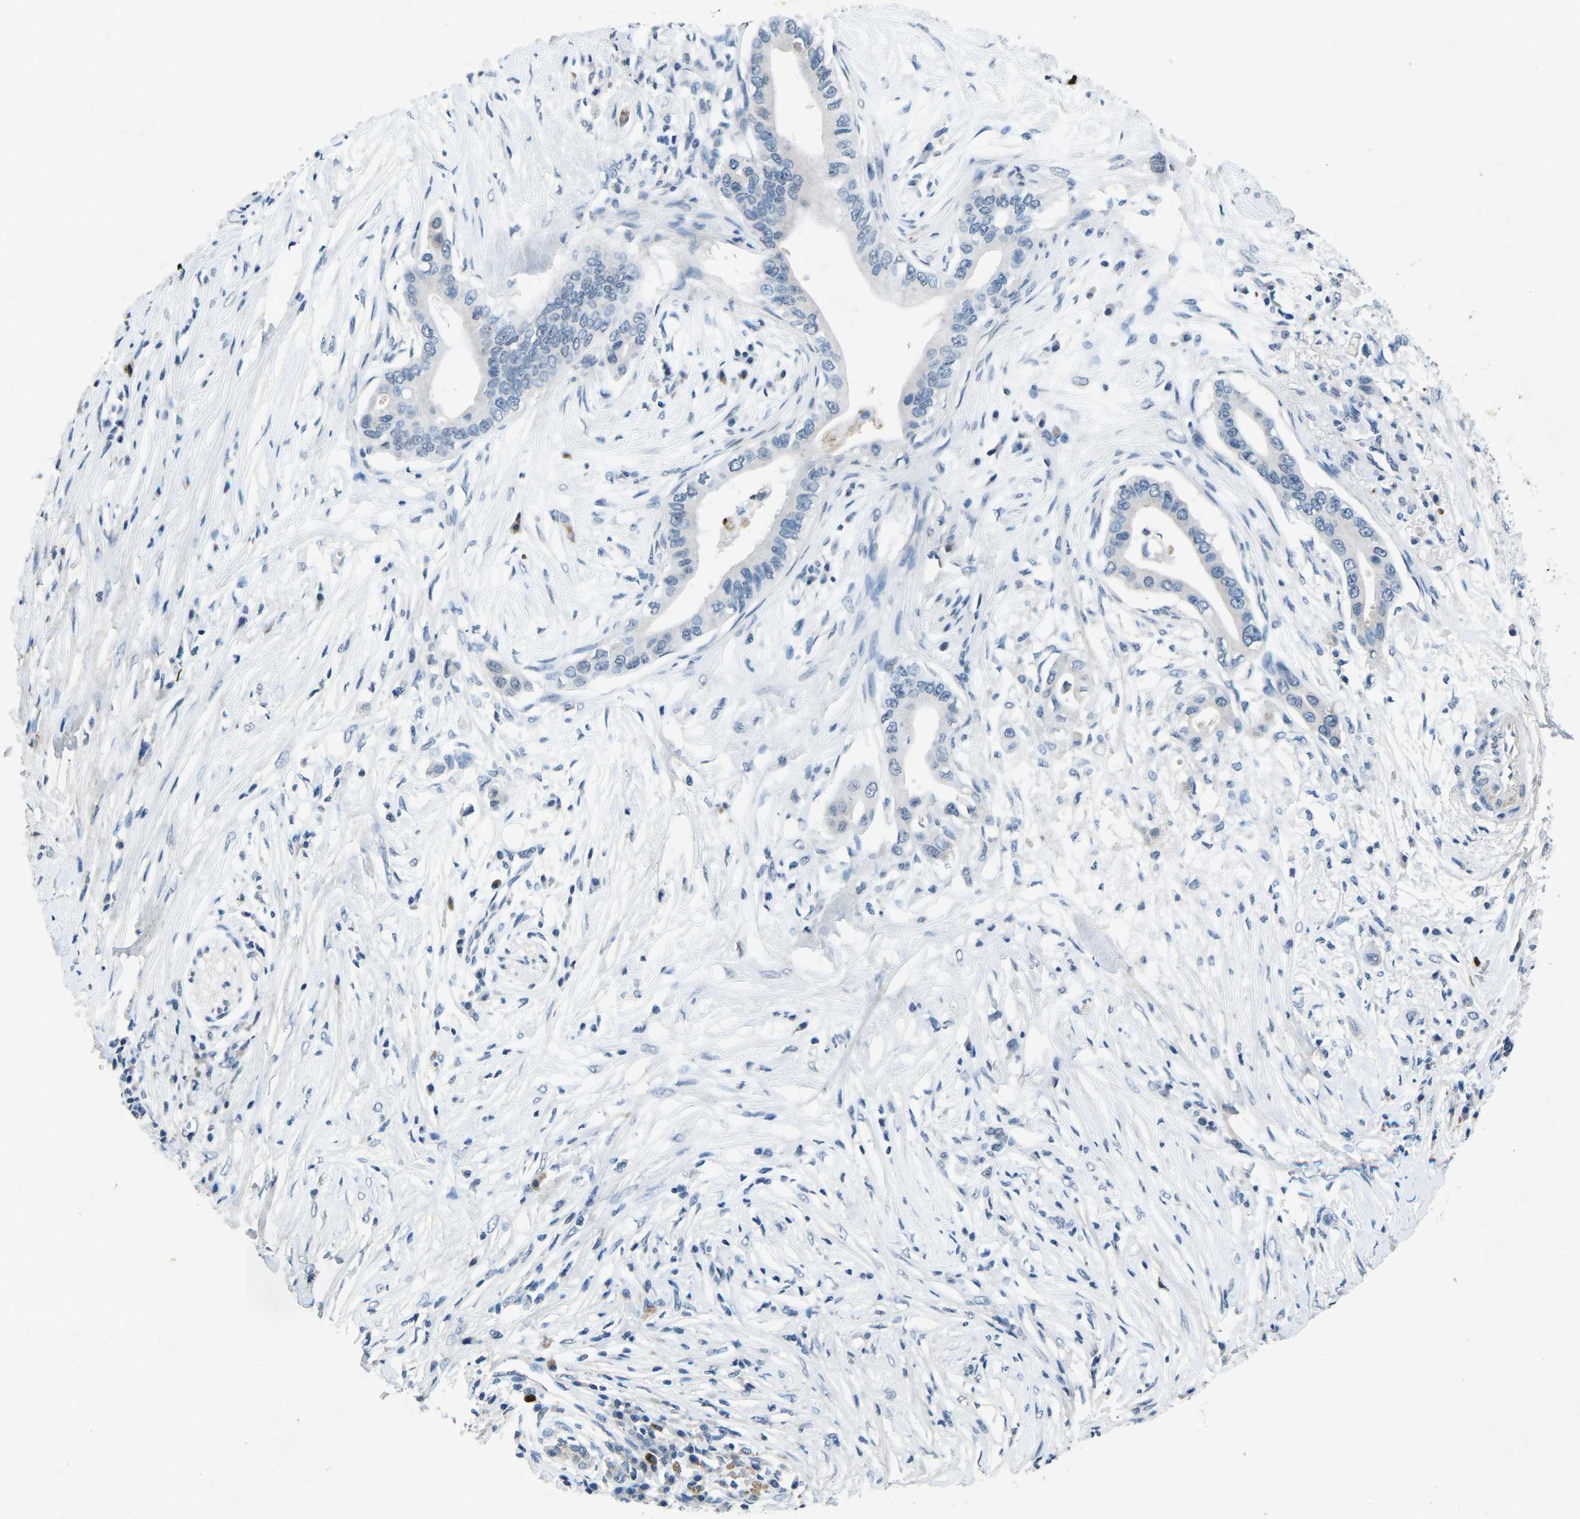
{"staining": {"intensity": "negative", "quantity": "none", "location": "none"}, "tissue": "pancreatic cancer", "cell_type": "Tumor cells", "image_type": "cancer", "snomed": [{"axis": "morphology", "description": "Adenocarcinoma, NOS"}, {"axis": "topography", "description": "Pancreas"}], "caption": "High magnification brightfield microscopy of pancreatic adenocarcinoma stained with DAB (brown) and counterstained with hematoxylin (blue): tumor cells show no significant staining.", "gene": "PLG", "patient": {"sex": "male", "age": 77}}